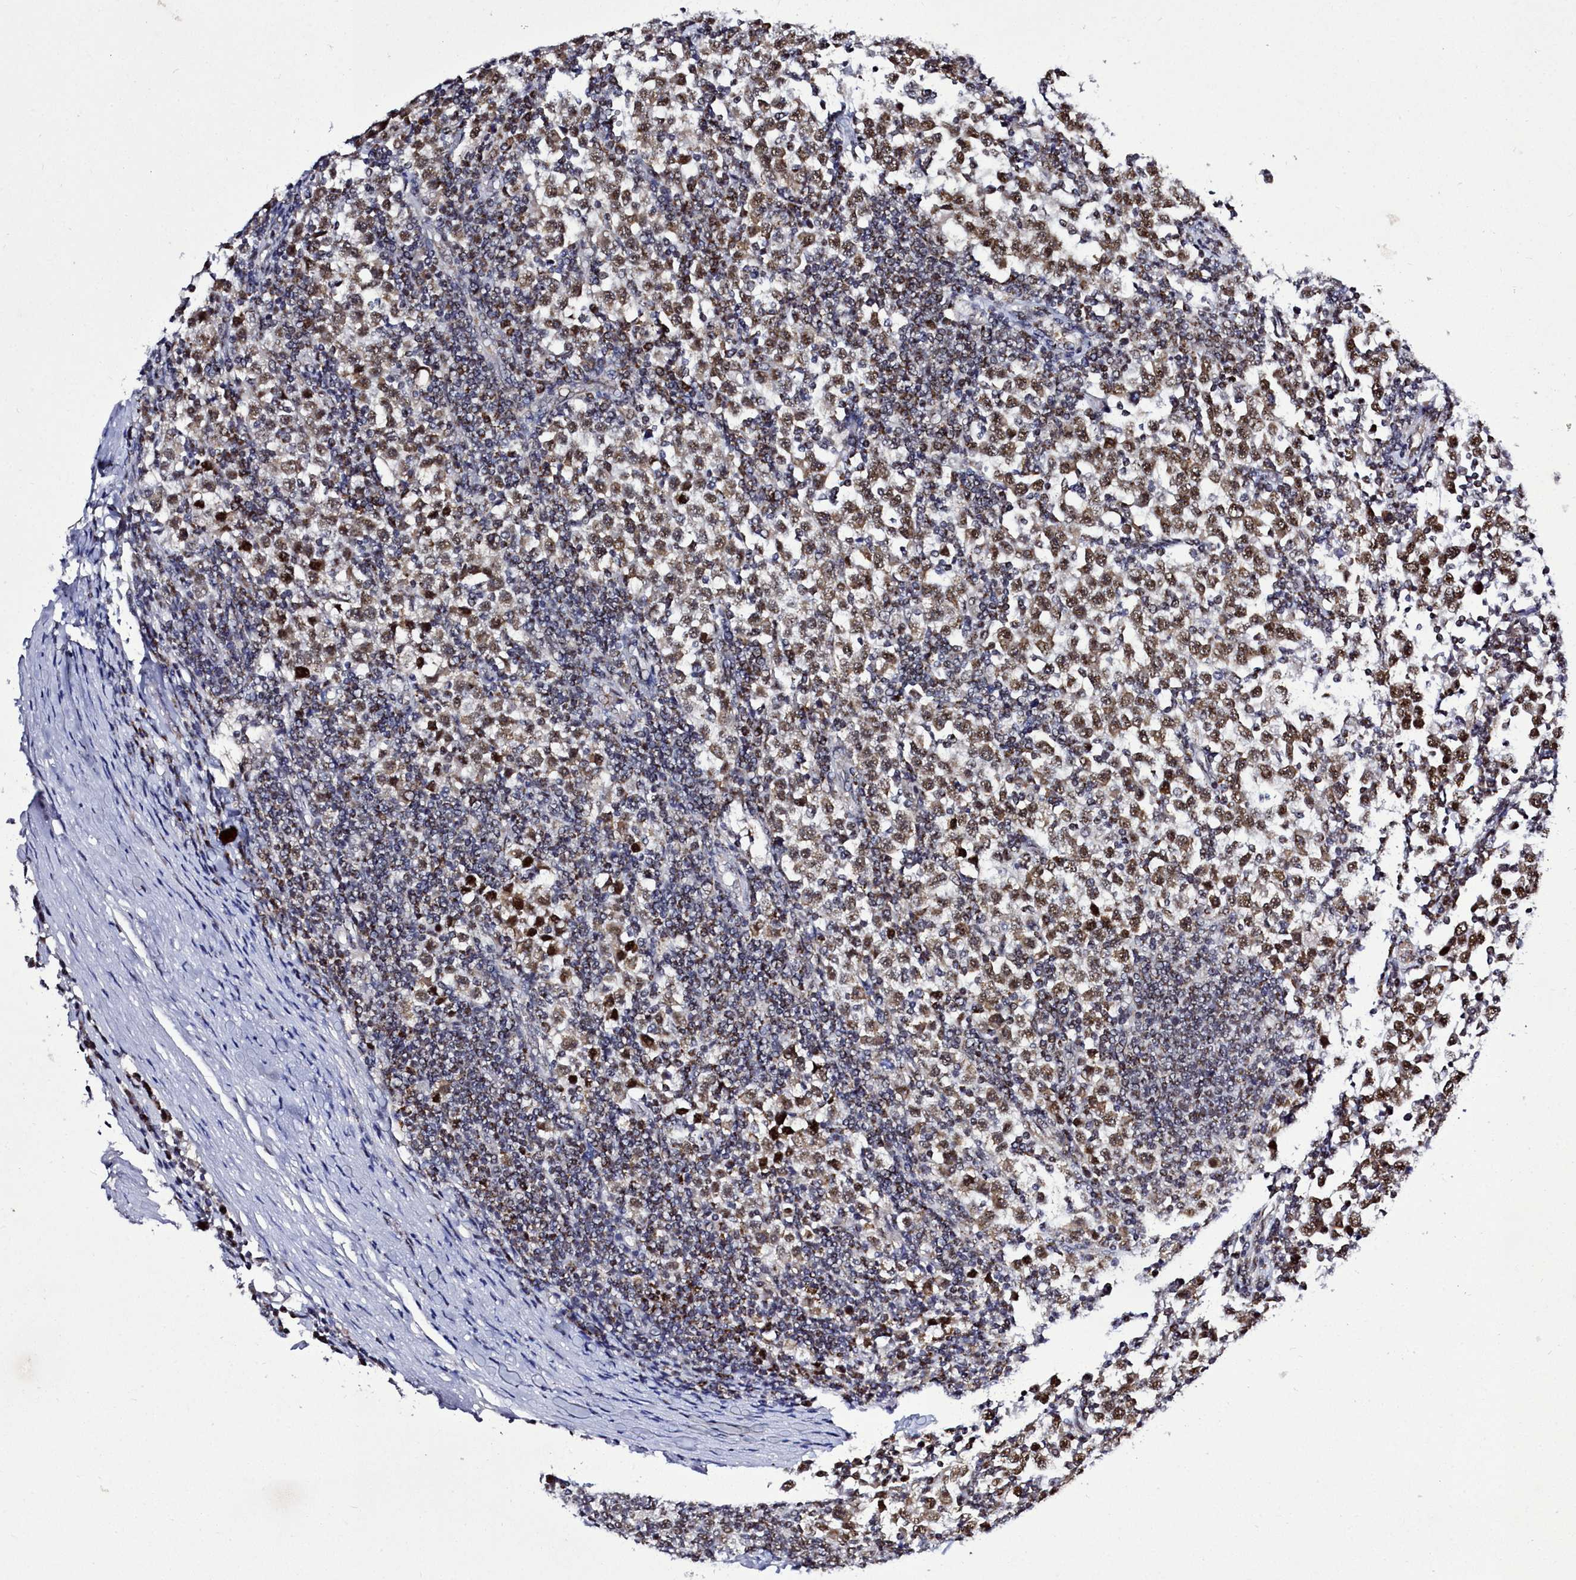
{"staining": {"intensity": "moderate", "quantity": ">75%", "location": "cytoplasmic/membranous,nuclear"}, "tissue": "testis cancer", "cell_type": "Tumor cells", "image_type": "cancer", "snomed": [{"axis": "morphology", "description": "Seminoma, NOS"}, {"axis": "topography", "description": "Testis"}], "caption": "Immunohistochemical staining of testis seminoma exhibits moderate cytoplasmic/membranous and nuclear protein positivity in approximately >75% of tumor cells.", "gene": "POM121L2", "patient": {"sex": "male", "age": 65}}